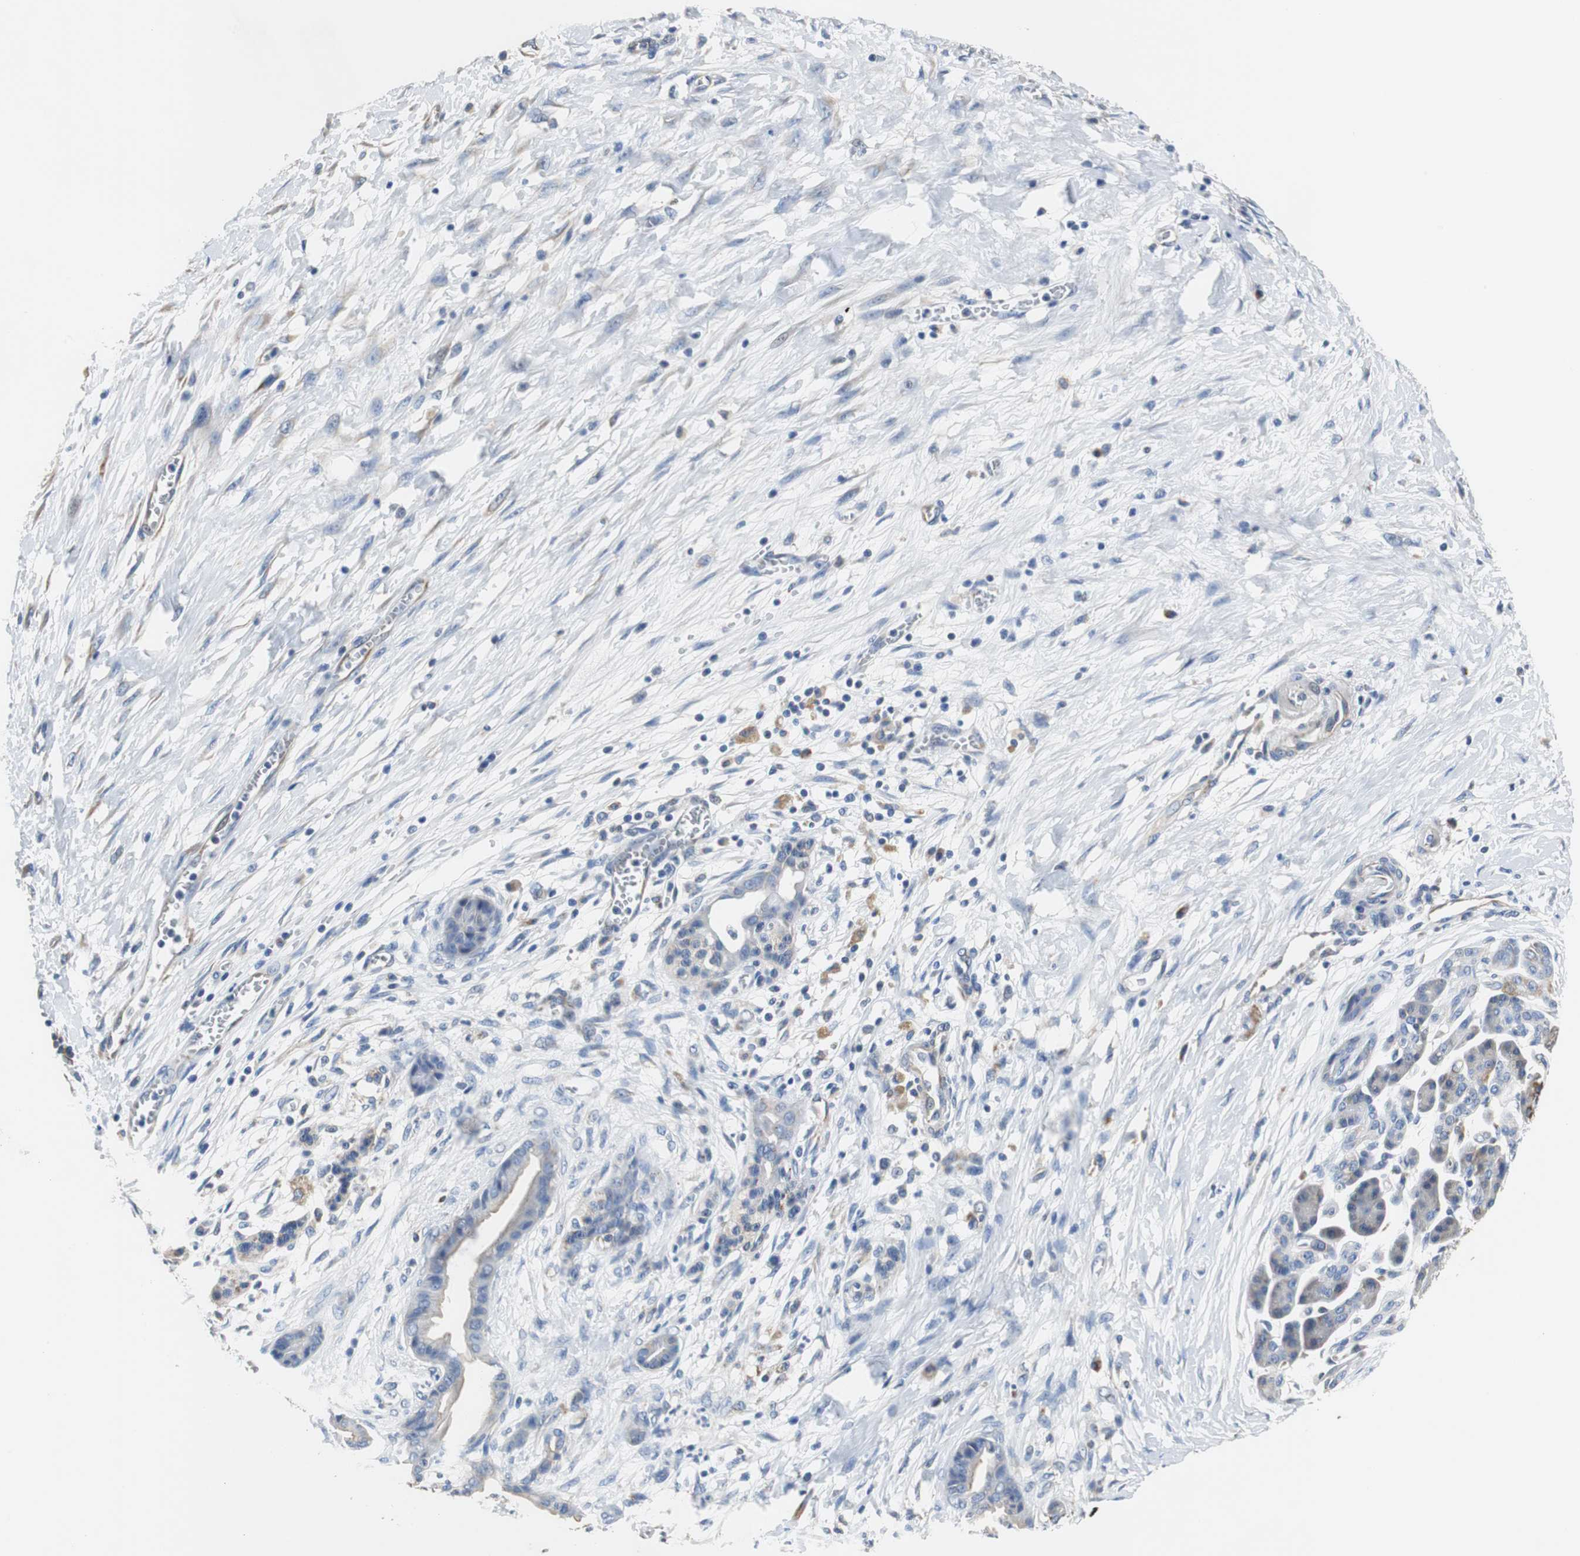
{"staining": {"intensity": "negative", "quantity": "none", "location": "none"}, "tissue": "pancreatic cancer", "cell_type": "Tumor cells", "image_type": "cancer", "snomed": [{"axis": "morphology", "description": "Adenocarcinoma, NOS"}, {"axis": "topography", "description": "Pancreas"}], "caption": "This is an immunohistochemistry histopathology image of human pancreatic adenocarcinoma. There is no expression in tumor cells.", "gene": "PCK1", "patient": {"sex": "male", "age": 59}}